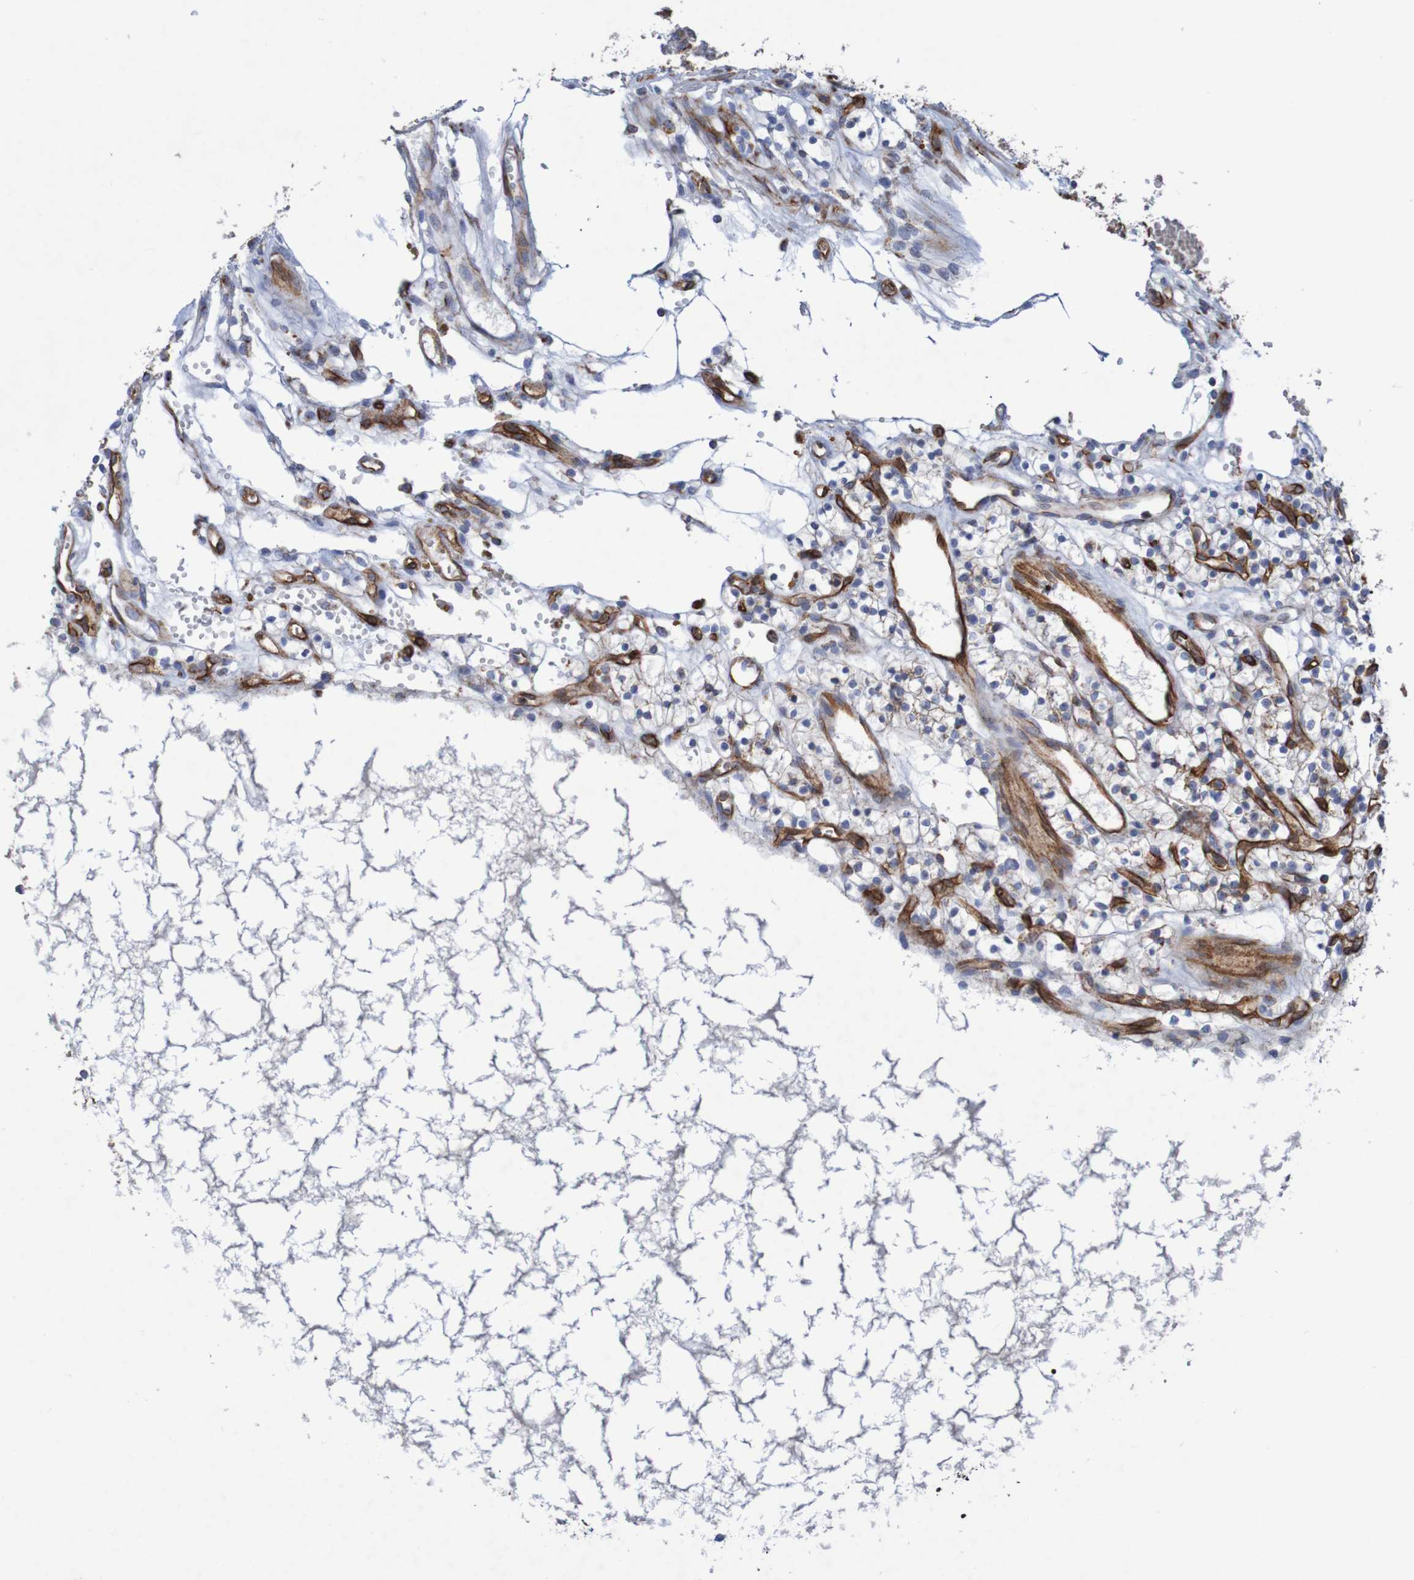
{"staining": {"intensity": "weak", "quantity": "<25%", "location": "cytoplasmic/membranous"}, "tissue": "renal cancer", "cell_type": "Tumor cells", "image_type": "cancer", "snomed": [{"axis": "morphology", "description": "Adenocarcinoma, NOS"}, {"axis": "topography", "description": "Kidney"}], "caption": "DAB immunohistochemical staining of renal adenocarcinoma exhibits no significant staining in tumor cells. Brightfield microscopy of immunohistochemistry (IHC) stained with DAB (3,3'-diaminobenzidine) (brown) and hematoxylin (blue), captured at high magnification.", "gene": "MMEL1", "patient": {"sex": "female", "age": 57}}